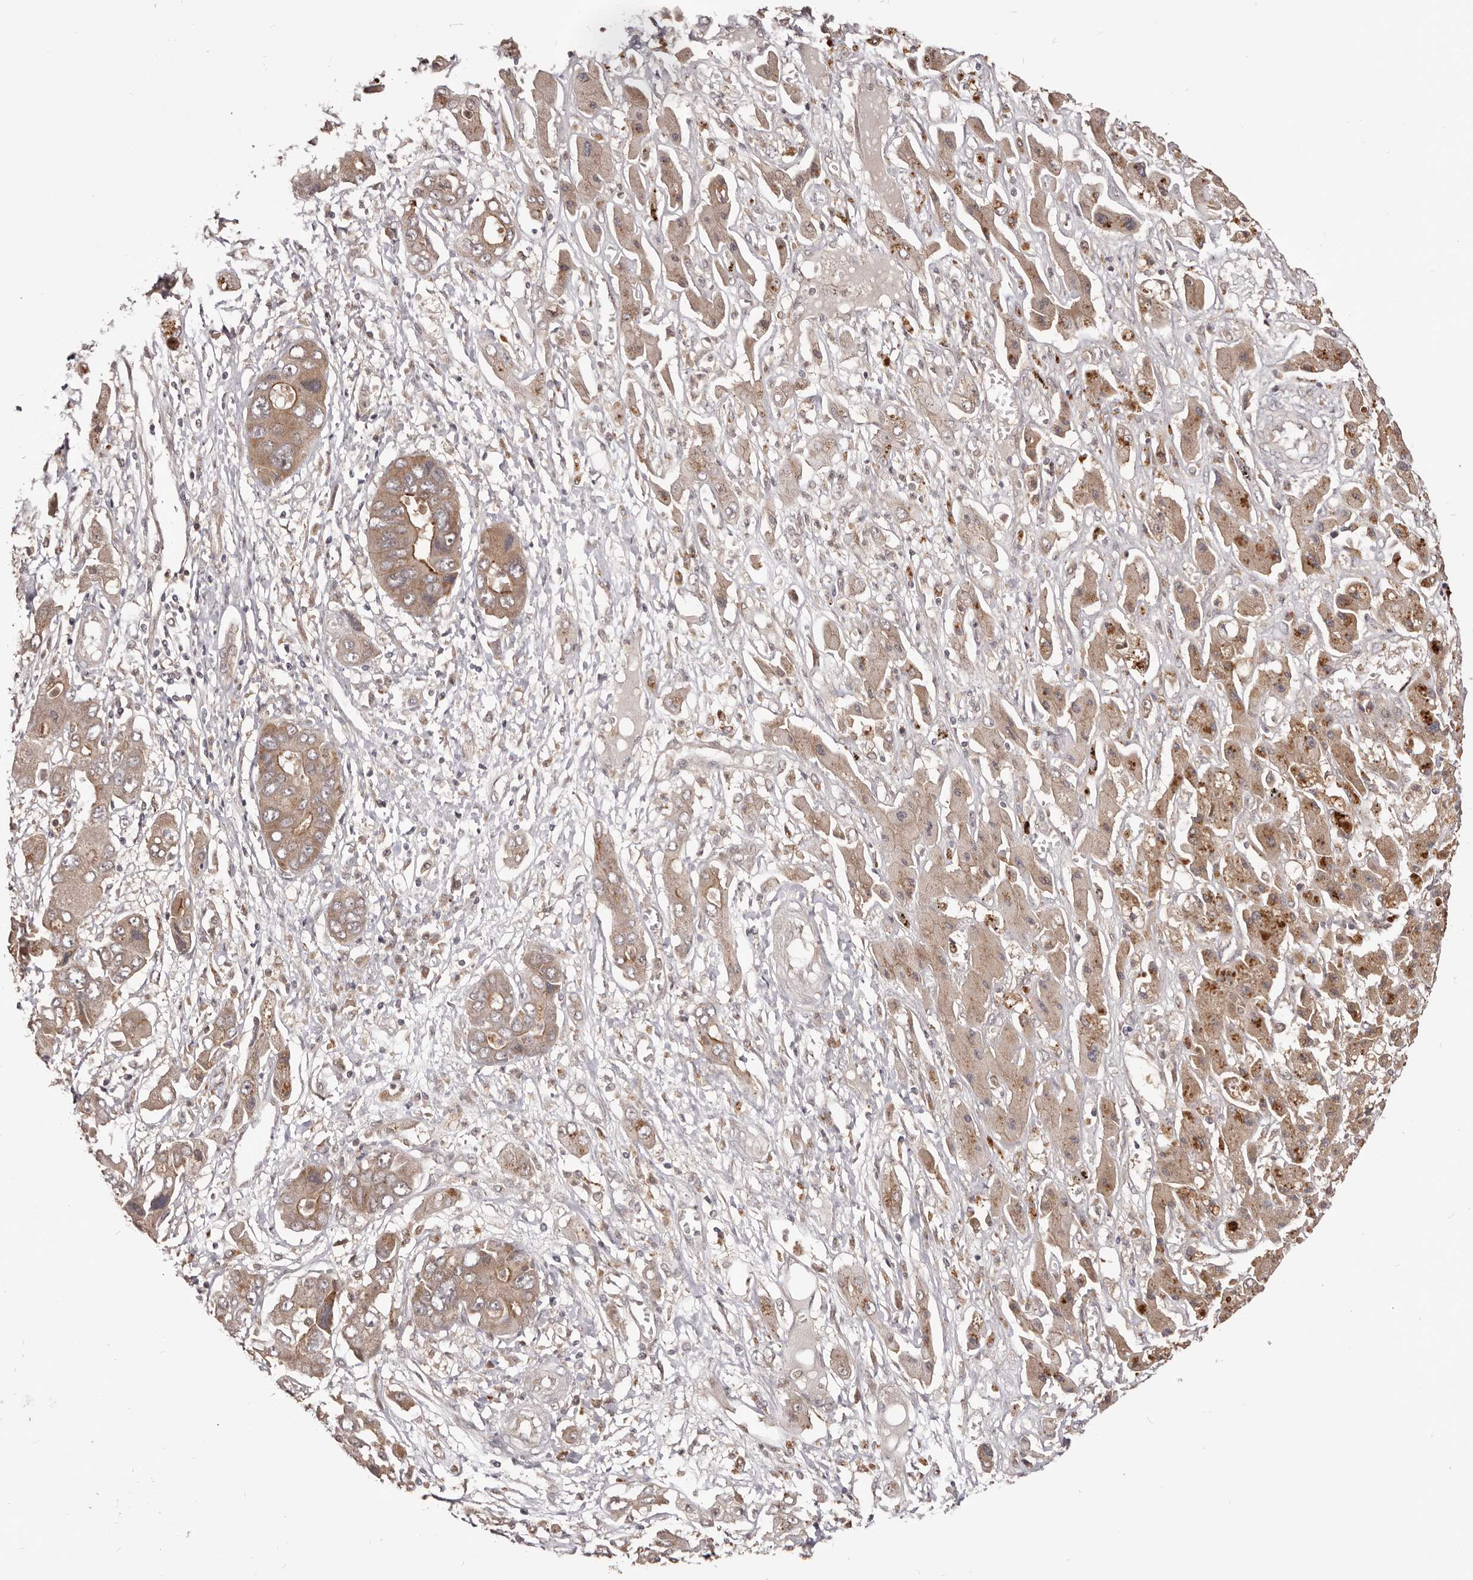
{"staining": {"intensity": "moderate", "quantity": ">75%", "location": "cytoplasmic/membranous"}, "tissue": "liver cancer", "cell_type": "Tumor cells", "image_type": "cancer", "snomed": [{"axis": "morphology", "description": "Cholangiocarcinoma"}, {"axis": "topography", "description": "Liver"}], "caption": "IHC (DAB (3,3'-diaminobenzidine)) staining of liver cholangiocarcinoma reveals moderate cytoplasmic/membranous protein expression in approximately >75% of tumor cells. (DAB = brown stain, brightfield microscopy at high magnification).", "gene": "MDP1", "patient": {"sex": "male", "age": 67}}